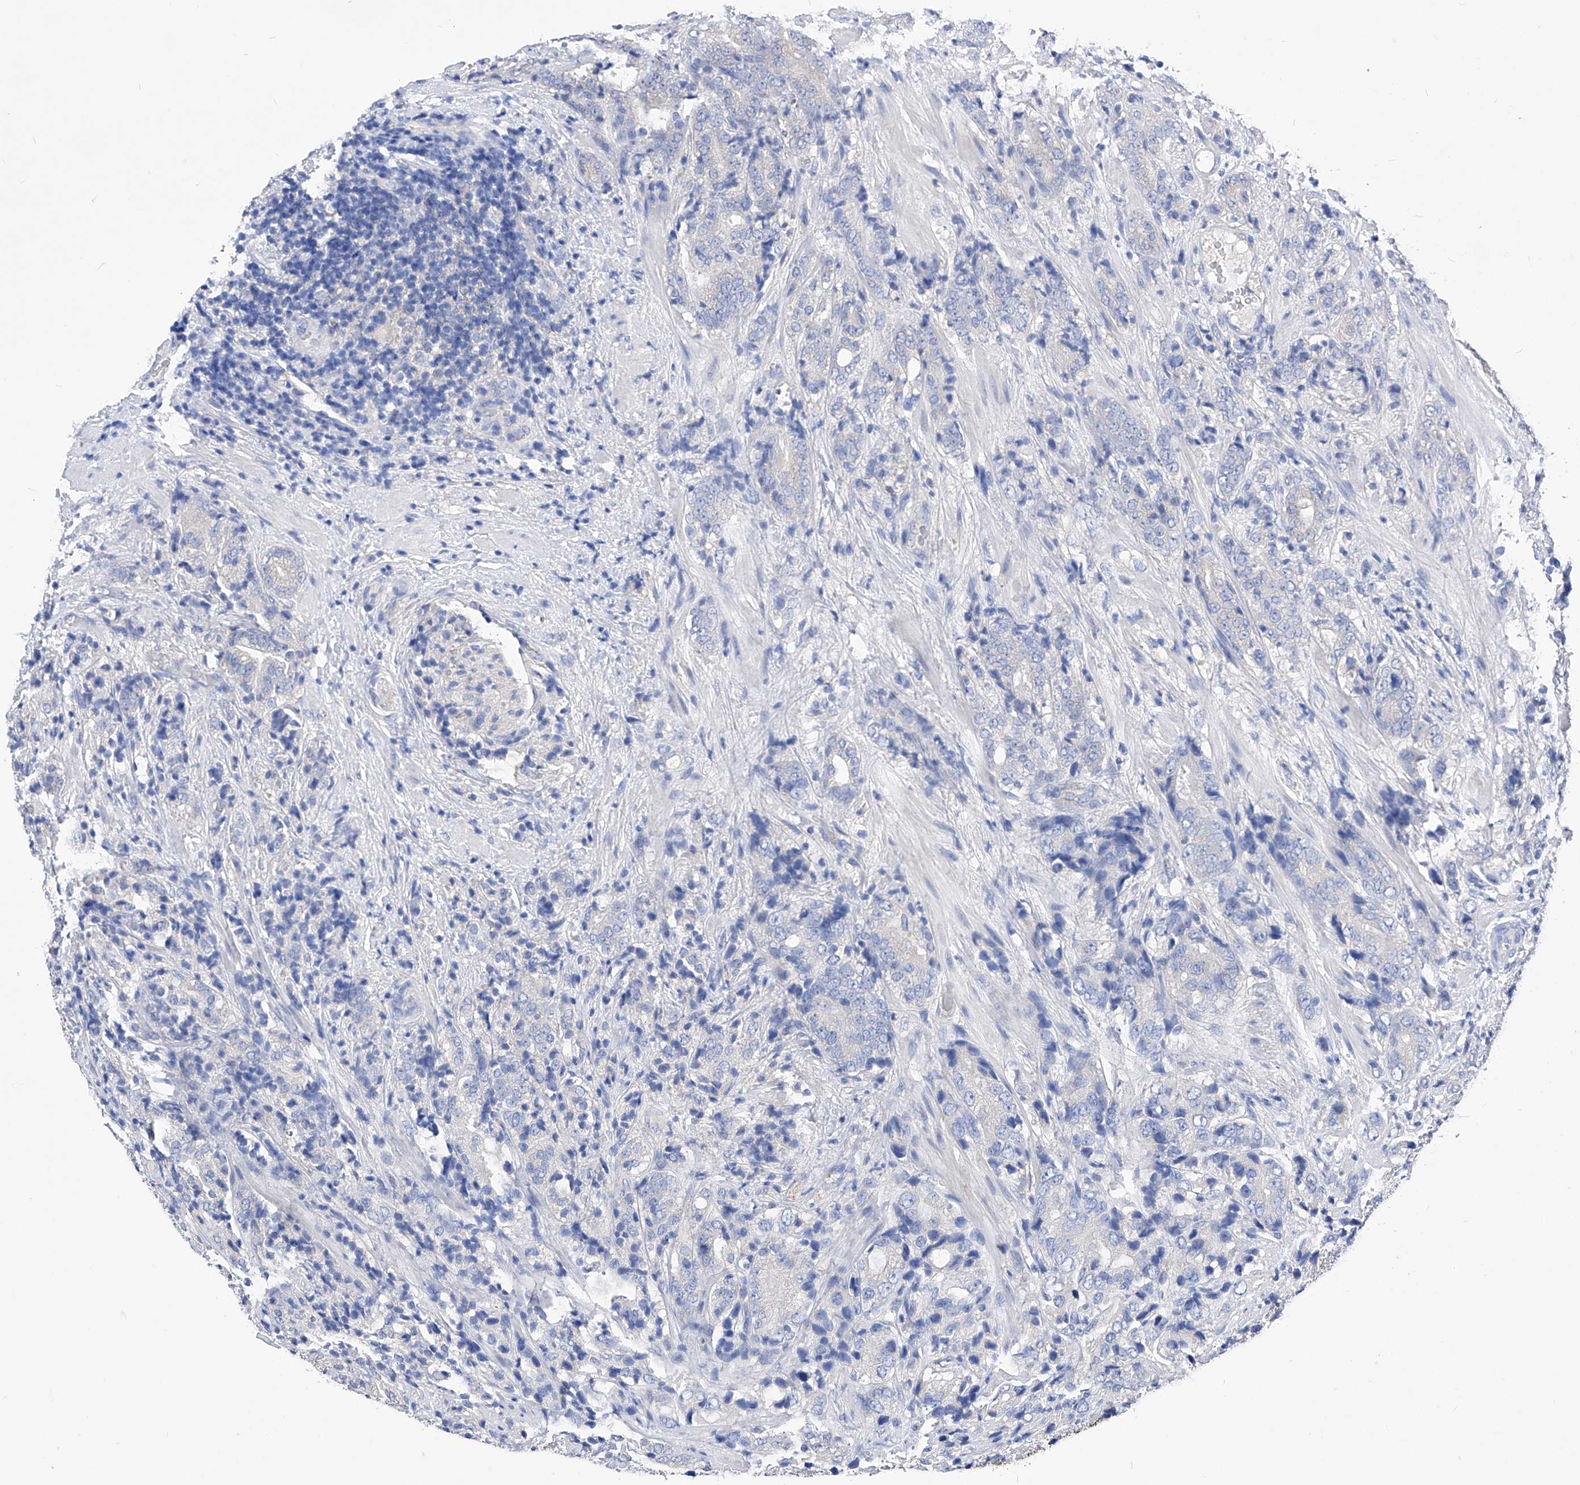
{"staining": {"intensity": "negative", "quantity": "none", "location": "none"}, "tissue": "prostate cancer", "cell_type": "Tumor cells", "image_type": "cancer", "snomed": [{"axis": "morphology", "description": "Adenocarcinoma, High grade"}, {"axis": "topography", "description": "Prostate"}], "caption": "Immunohistochemistry (IHC) histopathology image of neoplastic tissue: human prostate adenocarcinoma (high-grade) stained with DAB (3,3'-diaminobenzidine) exhibits no significant protein expression in tumor cells. (Brightfield microscopy of DAB immunohistochemistry at high magnification).", "gene": "XPNPEP1", "patient": {"sex": "male", "age": 57}}